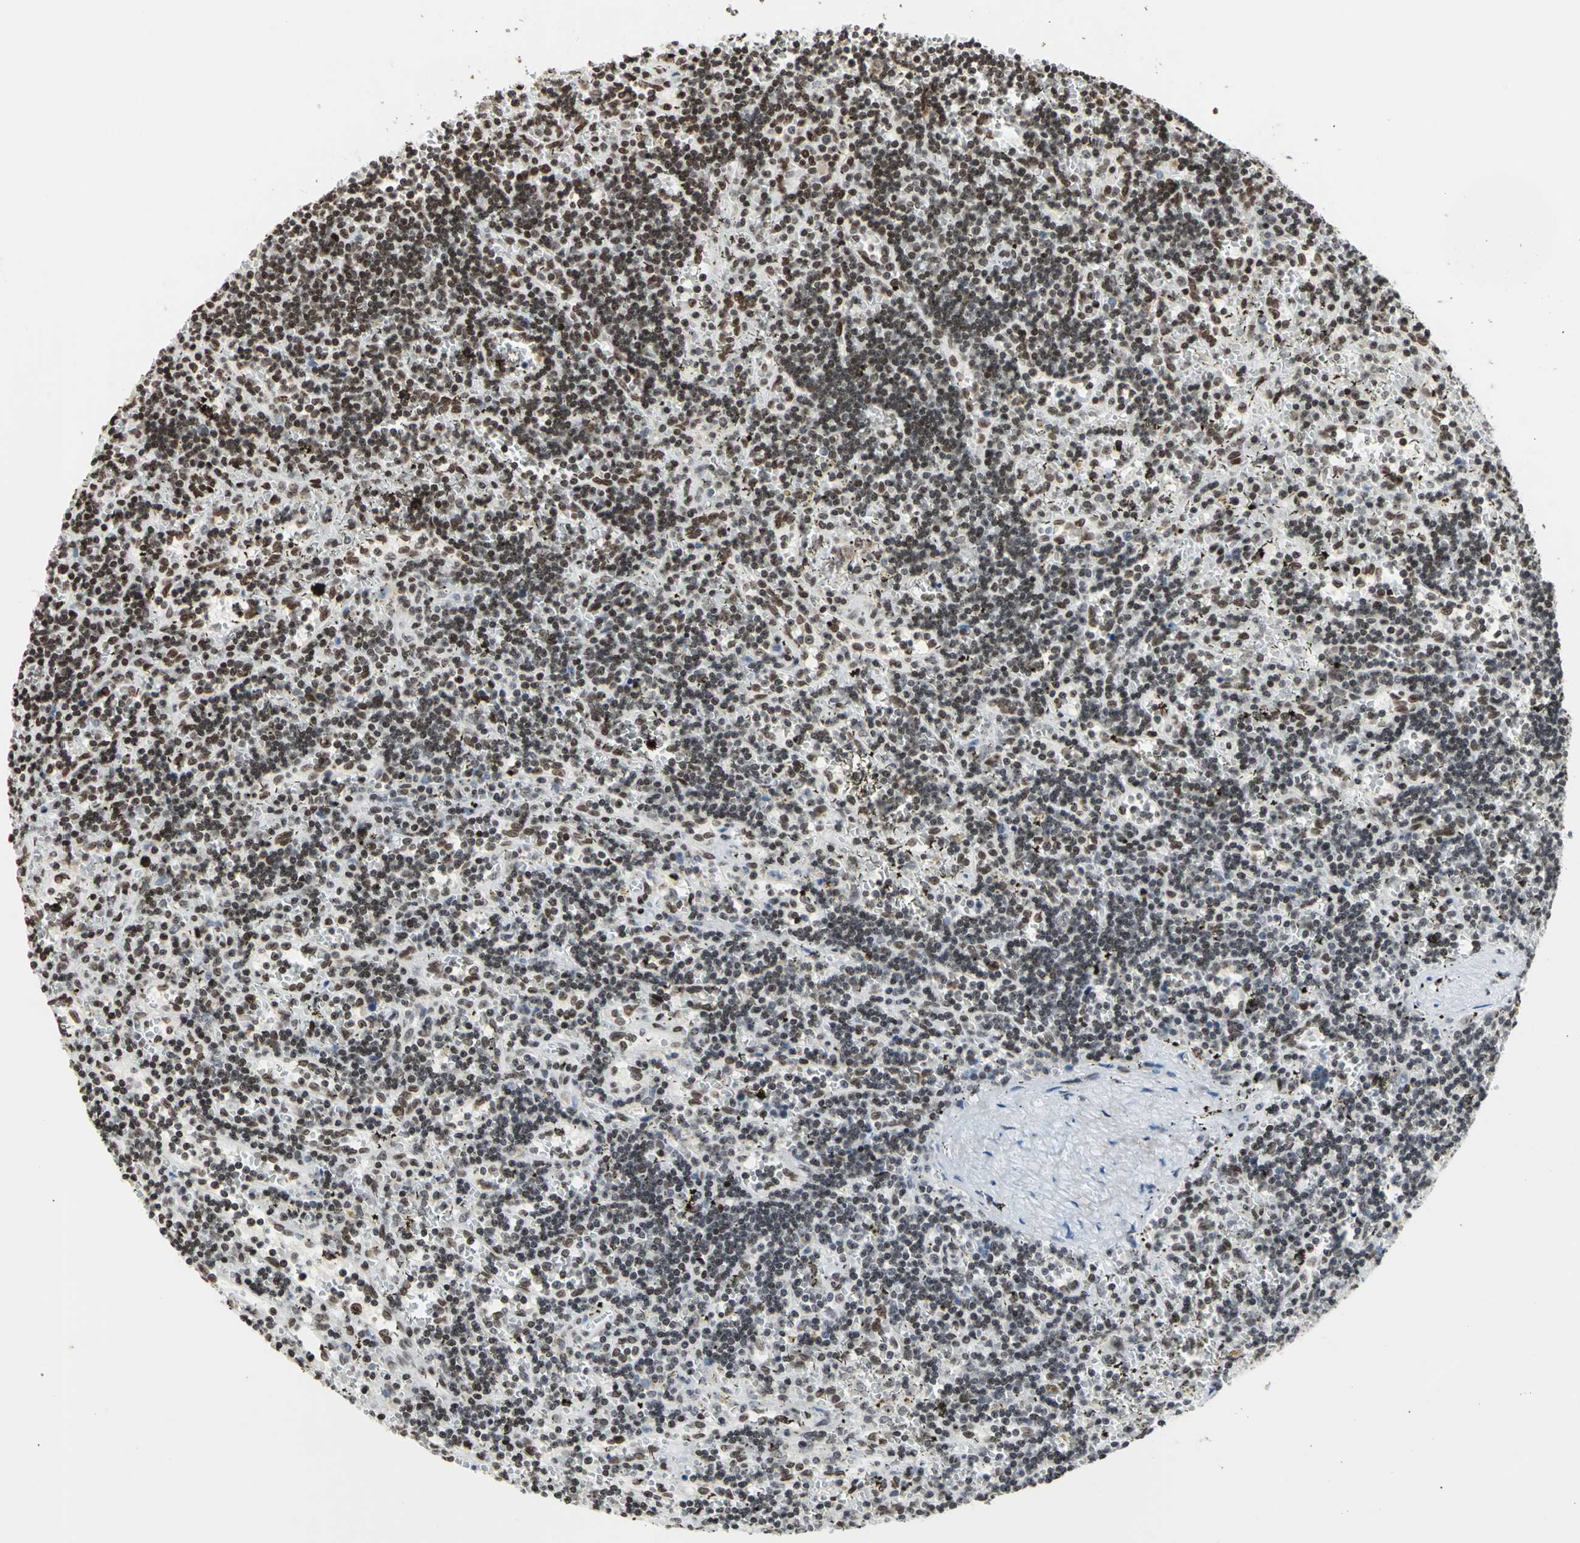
{"staining": {"intensity": "strong", "quantity": ">75%", "location": "nuclear"}, "tissue": "lymphoma", "cell_type": "Tumor cells", "image_type": "cancer", "snomed": [{"axis": "morphology", "description": "Malignant lymphoma, non-Hodgkin's type, Low grade"}, {"axis": "topography", "description": "Spleen"}], "caption": "An image showing strong nuclear positivity in about >75% of tumor cells in malignant lymphoma, non-Hodgkin's type (low-grade), as visualized by brown immunohistochemical staining.", "gene": "HMGB1", "patient": {"sex": "male", "age": 60}}